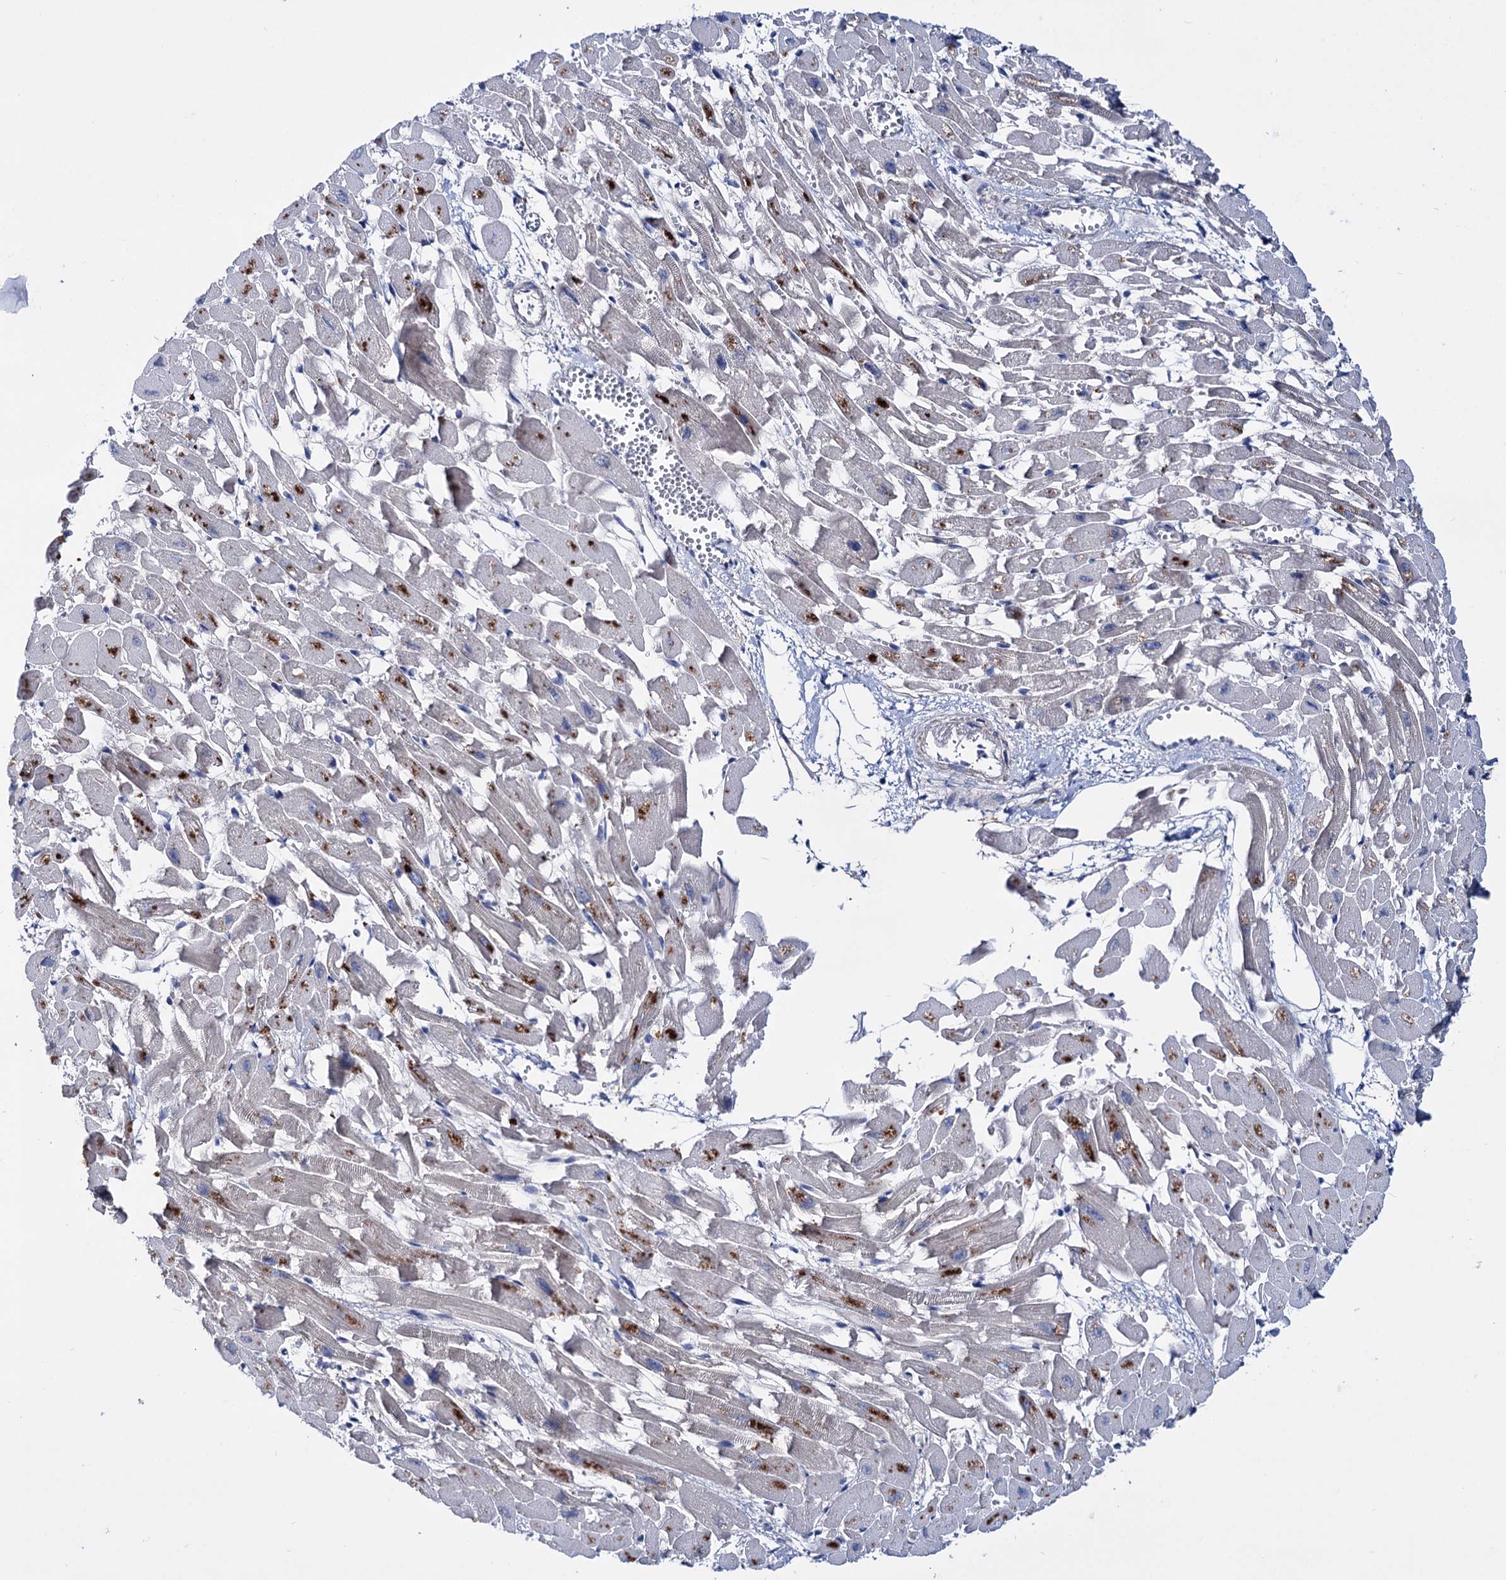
{"staining": {"intensity": "negative", "quantity": "none", "location": "none"}, "tissue": "heart muscle", "cell_type": "Cardiomyocytes", "image_type": "normal", "snomed": [{"axis": "morphology", "description": "Normal tissue, NOS"}, {"axis": "topography", "description": "Heart"}], "caption": "Cardiomyocytes show no significant protein staining in benign heart muscle. (Brightfield microscopy of DAB (3,3'-diaminobenzidine) IHC at high magnification).", "gene": "PPP1R32", "patient": {"sex": "female", "age": 64}}